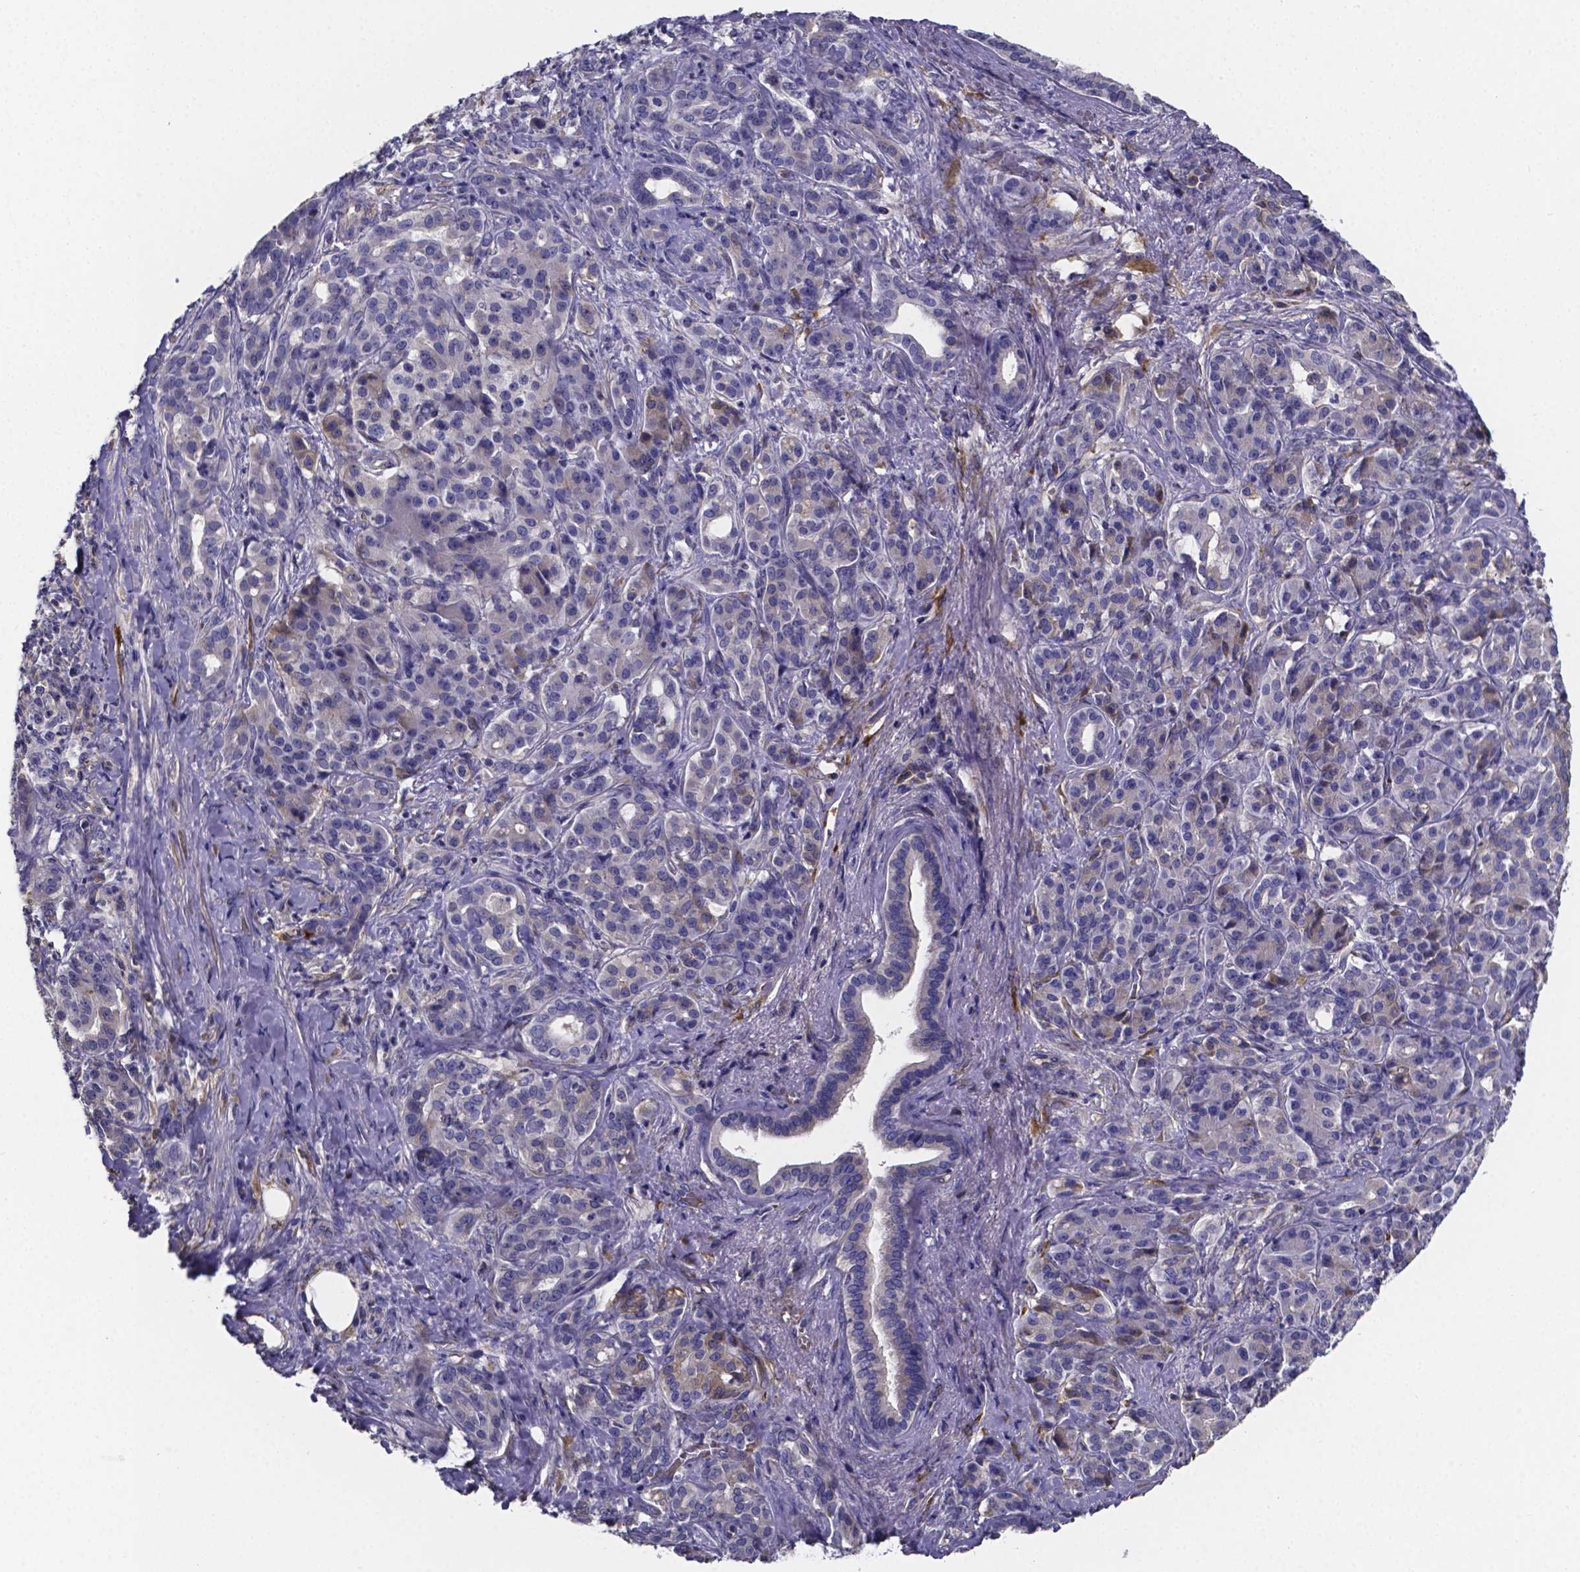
{"staining": {"intensity": "negative", "quantity": "none", "location": "none"}, "tissue": "pancreatic cancer", "cell_type": "Tumor cells", "image_type": "cancer", "snomed": [{"axis": "morphology", "description": "Normal tissue, NOS"}, {"axis": "morphology", "description": "Inflammation, NOS"}, {"axis": "morphology", "description": "Adenocarcinoma, NOS"}, {"axis": "topography", "description": "Pancreas"}], "caption": "Tumor cells show no significant protein positivity in pancreatic cancer. (Stains: DAB (3,3'-diaminobenzidine) immunohistochemistry (IHC) with hematoxylin counter stain, Microscopy: brightfield microscopy at high magnification).", "gene": "SFRP4", "patient": {"sex": "male", "age": 57}}